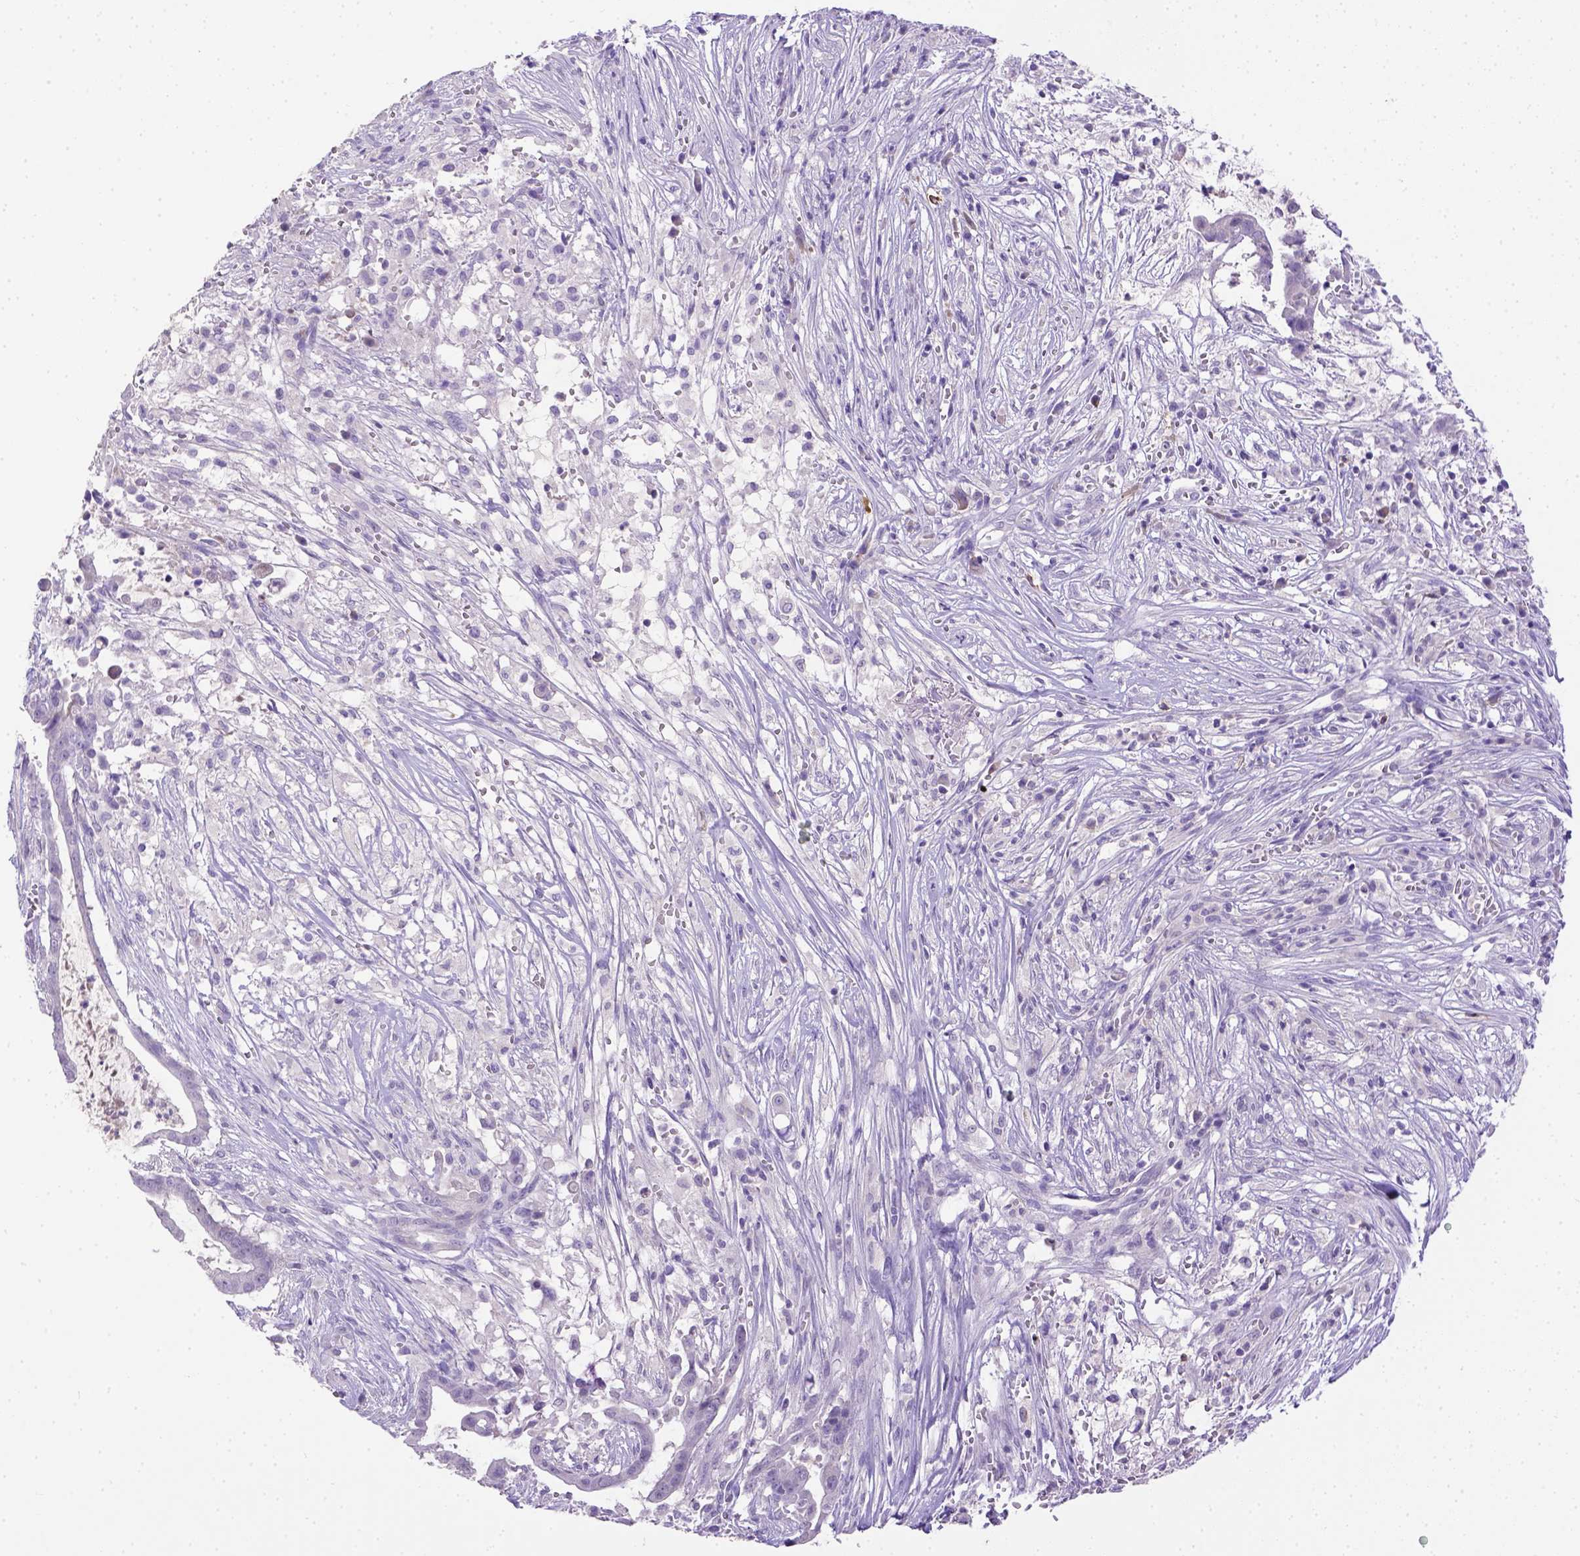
{"staining": {"intensity": "negative", "quantity": "none", "location": "none"}, "tissue": "pancreatic cancer", "cell_type": "Tumor cells", "image_type": "cancer", "snomed": [{"axis": "morphology", "description": "Adenocarcinoma, NOS"}, {"axis": "topography", "description": "Pancreas"}], "caption": "This photomicrograph is of adenocarcinoma (pancreatic) stained with IHC to label a protein in brown with the nuclei are counter-stained blue. There is no positivity in tumor cells.", "gene": "B3GAT1", "patient": {"sex": "male", "age": 61}}